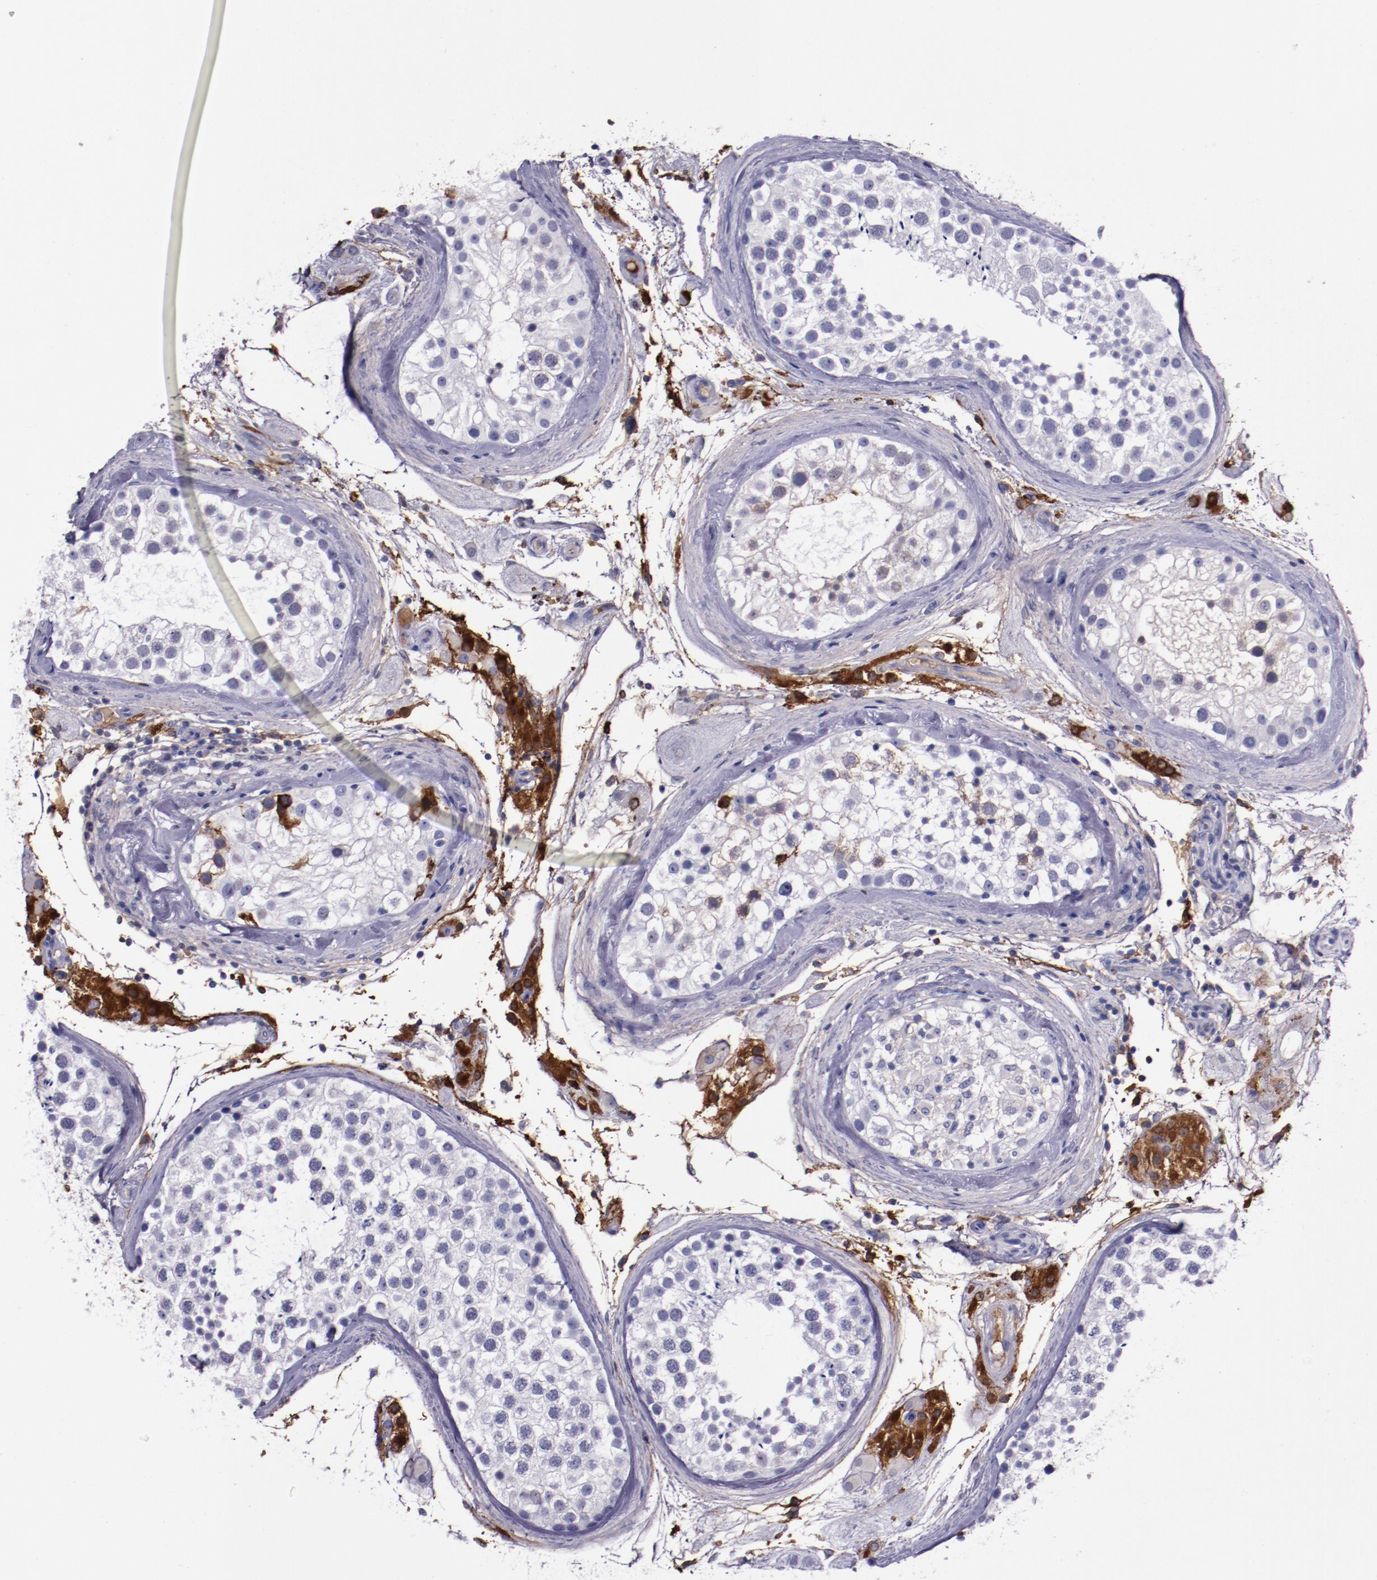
{"staining": {"intensity": "negative", "quantity": "none", "location": "none"}, "tissue": "testis", "cell_type": "Cells in seminiferous ducts", "image_type": "normal", "snomed": [{"axis": "morphology", "description": "Normal tissue, NOS"}, {"axis": "topography", "description": "Testis"}], "caption": "This is an IHC micrograph of unremarkable testis. There is no positivity in cells in seminiferous ducts.", "gene": "APOH", "patient": {"sex": "male", "age": 46}}